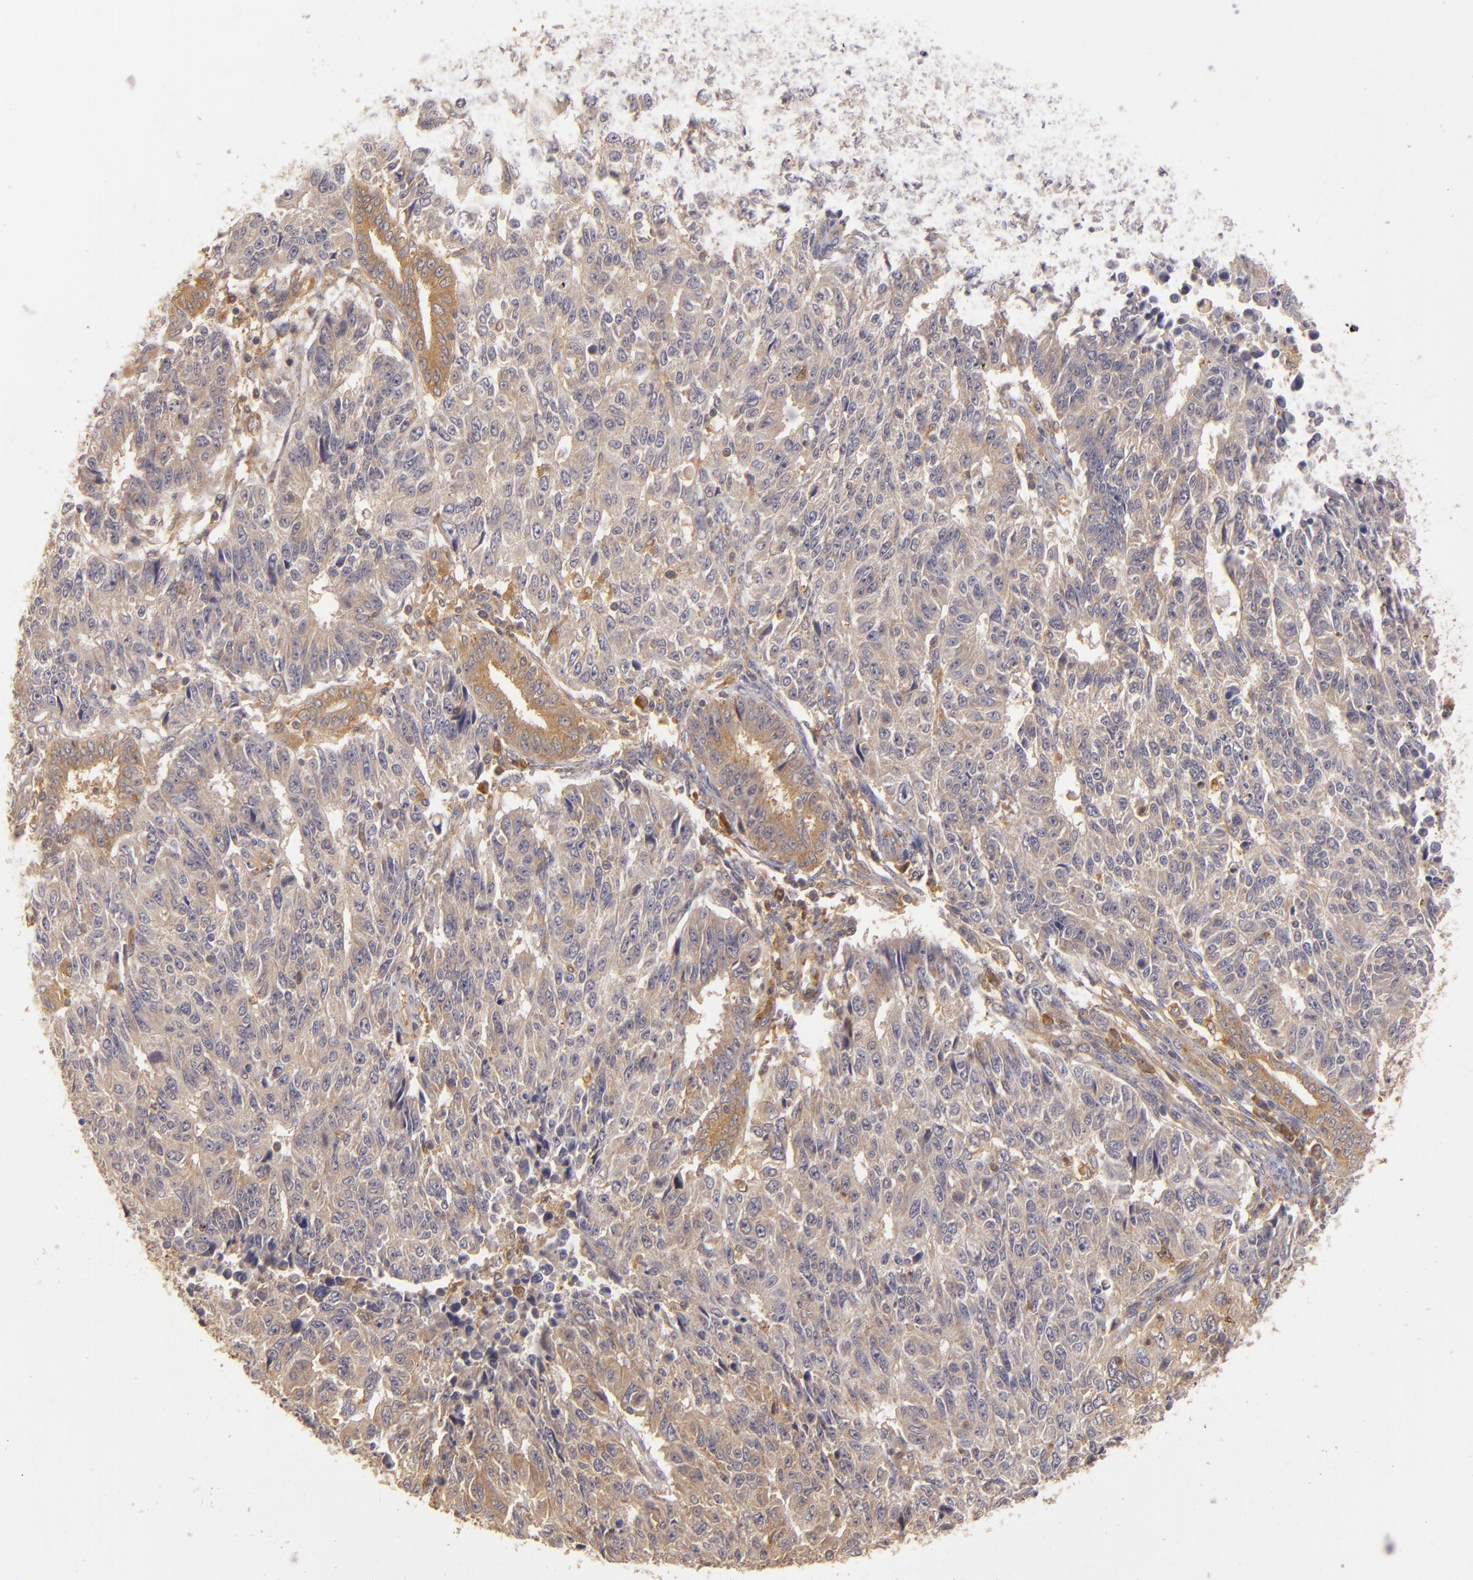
{"staining": {"intensity": "strong", "quantity": ">75%", "location": "cytoplasmic/membranous"}, "tissue": "endometrial cancer", "cell_type": "Tumor cells", "image_type": "cancer", "snomed": [{"axis": "morphology", "description": "Adenocarcinoma, NOS"}, {"axis": "topography", "description": "Endometrium"}], "caption": "DAB immunohistochemical staining of endometrial cancer demonstrates strong cytoplasmic/membranous protein positivity in approximately >75% of tumor cells. (brown staining indicates protein expression, while blue staining denotes nuclei).", "gene": "PRKCD", "patient": {"sex": "female", "age": 42}}